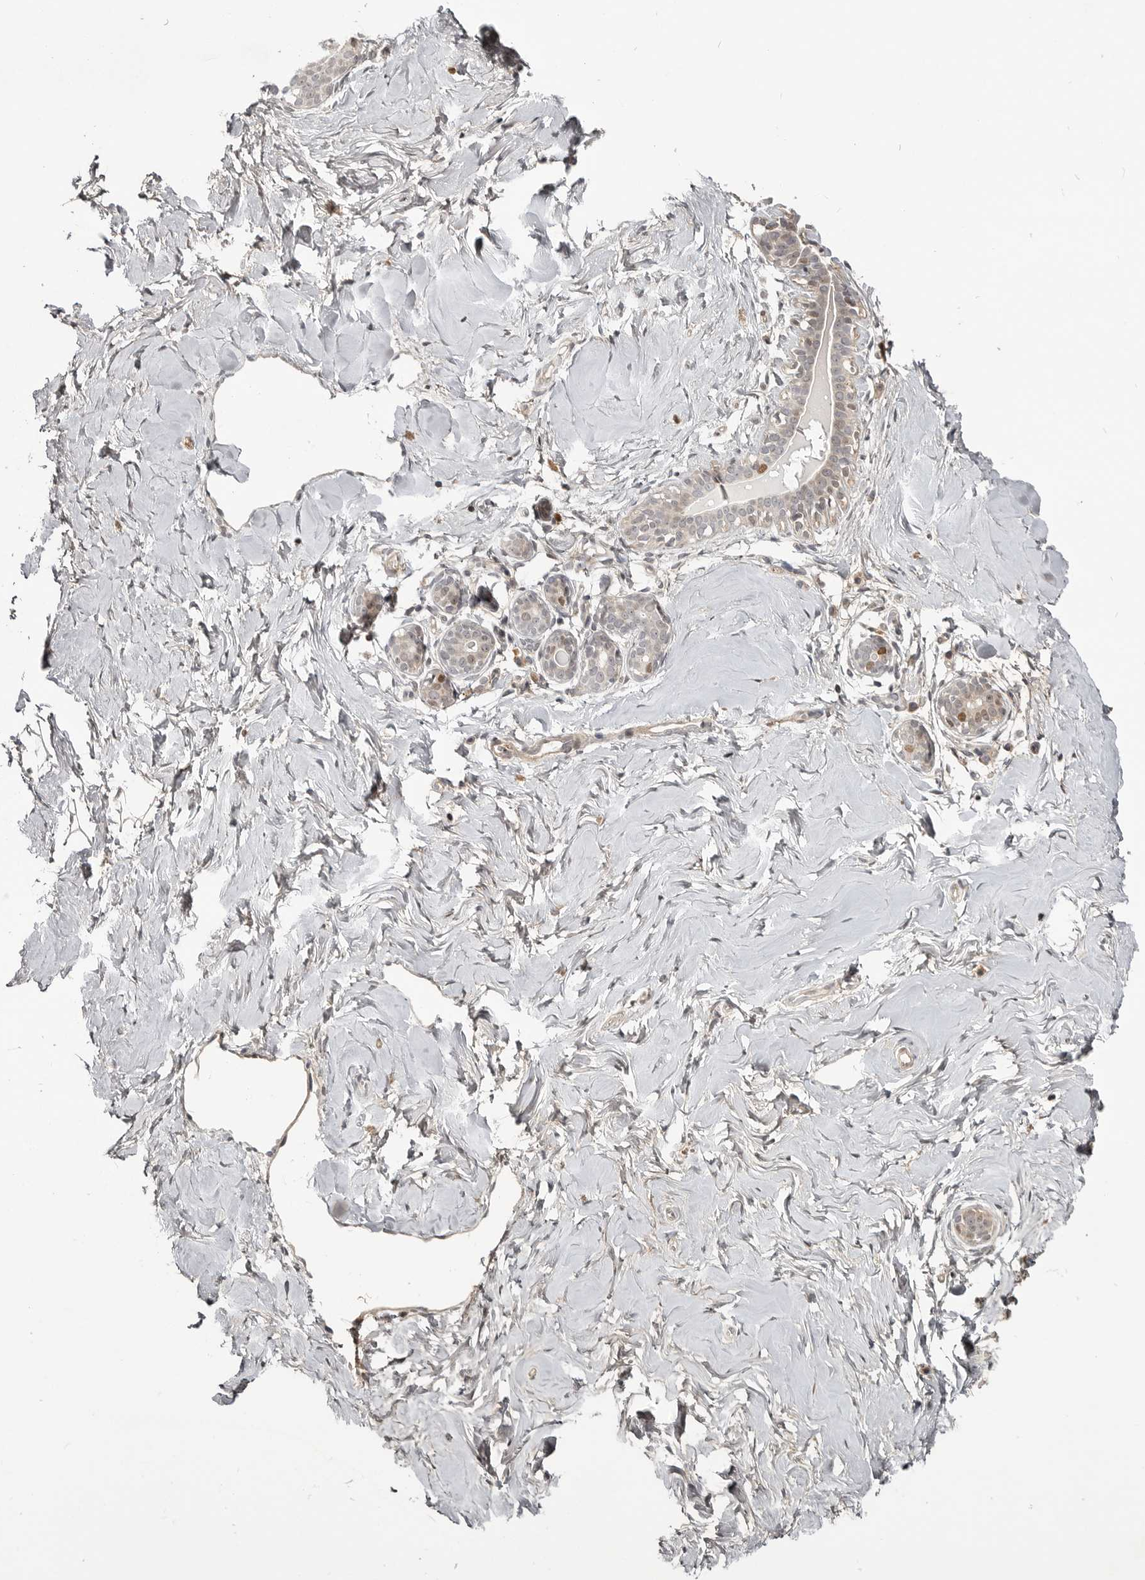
{"staining": {"intensity": "moderate", "quantity": ">75%", "location": "nuclear"}, "tissue": "breast", "cell_type": "Adipocytes", "image_type": "normal", "snomed": [{"axis": "morphology", "description": "Normal tissue, NOS"}, {"axis": "morphology", "description": "Adenoma, NOS"}, {"axis": "topography", "description": "Breast"}], "caption": "Immunohistochemistry image of normal breast stained for a protein (brown), which shows medium levels of moderate nuclear expression in approximately >75% of adipocytes.", "gene": "ZNF277", "patient": {"sex": "female", "age": 23}}